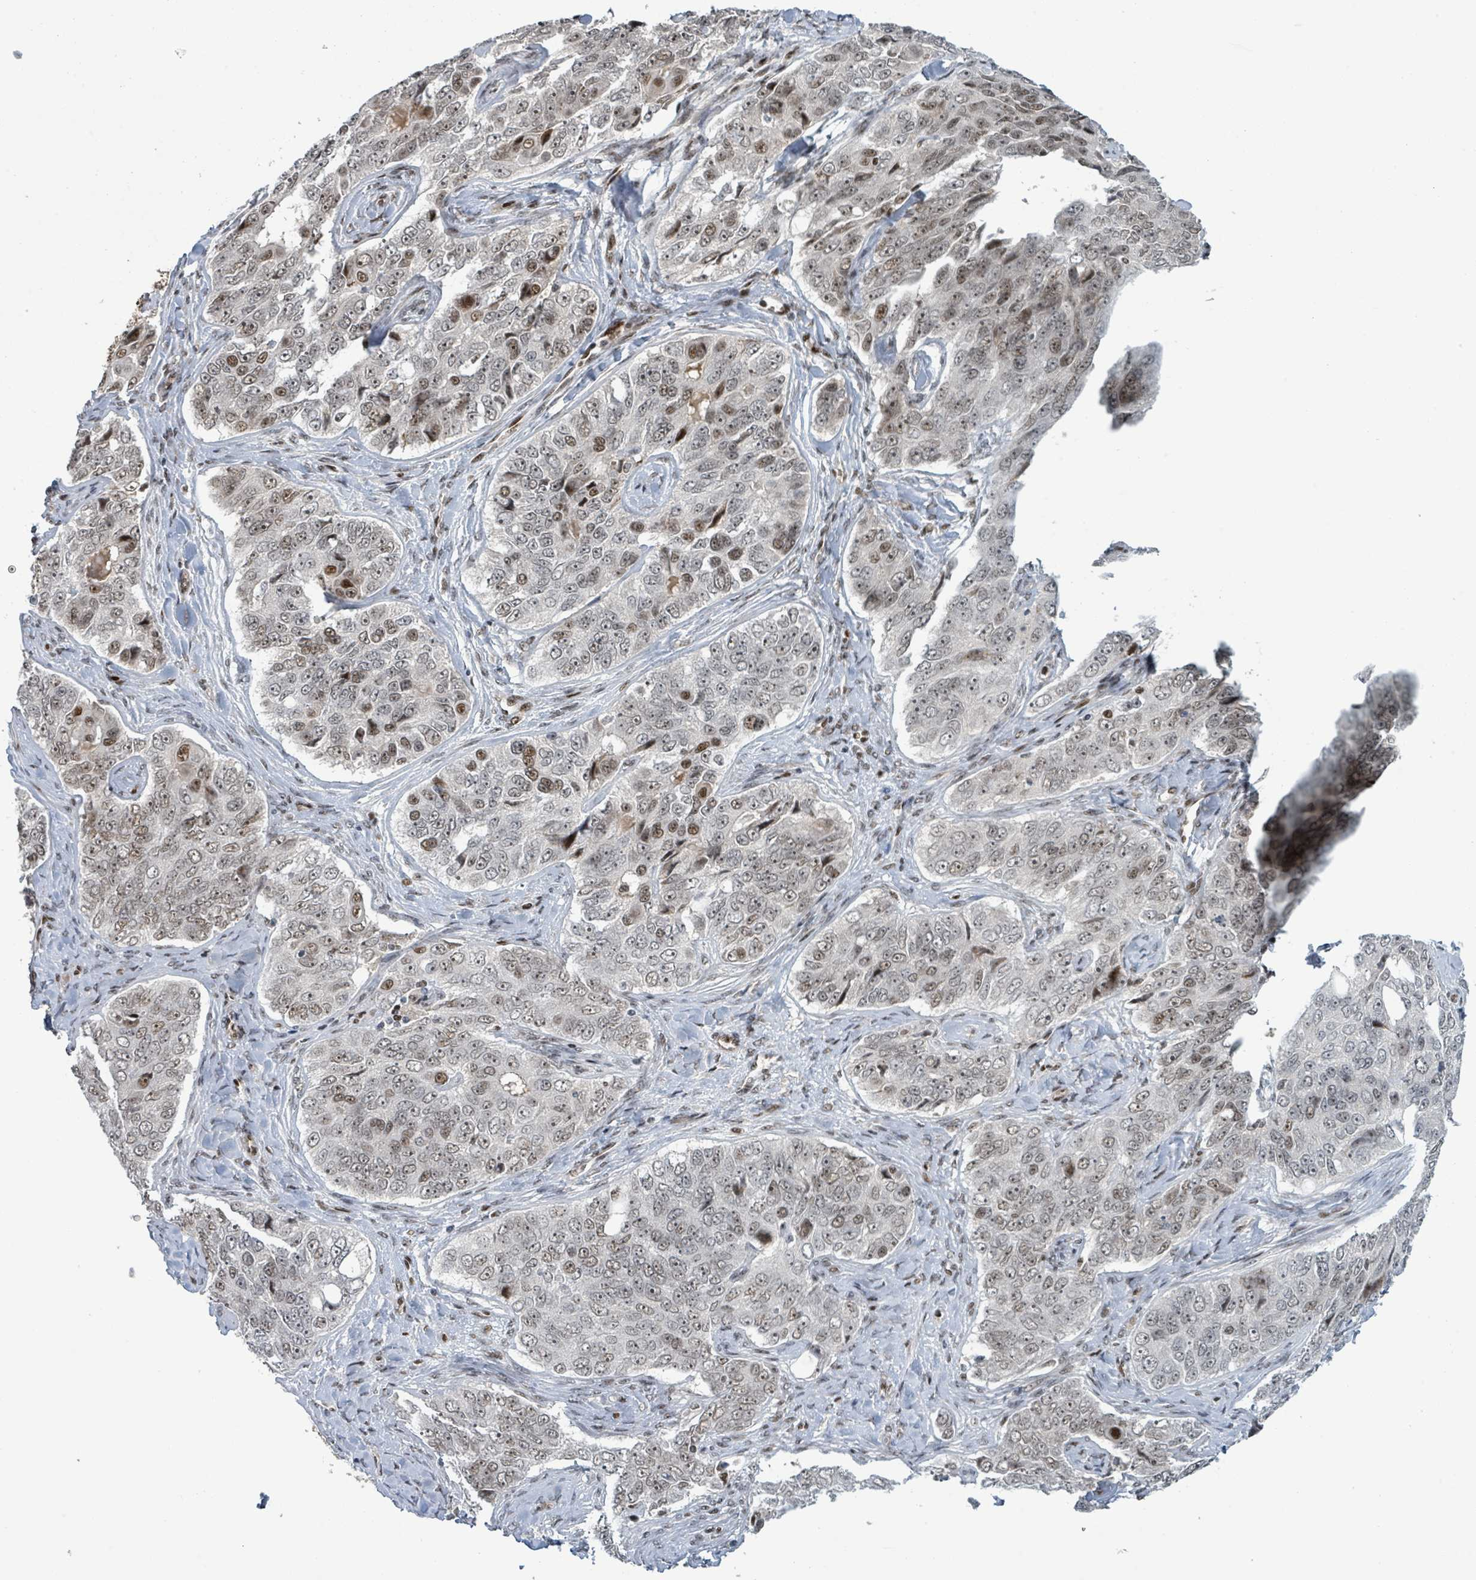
{"staining": {"intensity": "moderate", "quantity": "<25%", "location": "nuclear"}, "tissue": "ovarian cancer", "cell_type": "Tumor cells", "image_type": "cancer", "snomed": [{"axis": "morphology", "description": "Carcinoma, endometroid"}, {"axis": "topography", "description": "Ovary"}], "caption": "A brown stain highlights moderate nuclear staining of a protein in endometroid carcinoma (ovarian) tumor cells. Ihc stains the protein of interest in brown and the nuclei are stained blue.", "gene": "KLF3", "patient": {"sex": "female", "age": 51}}